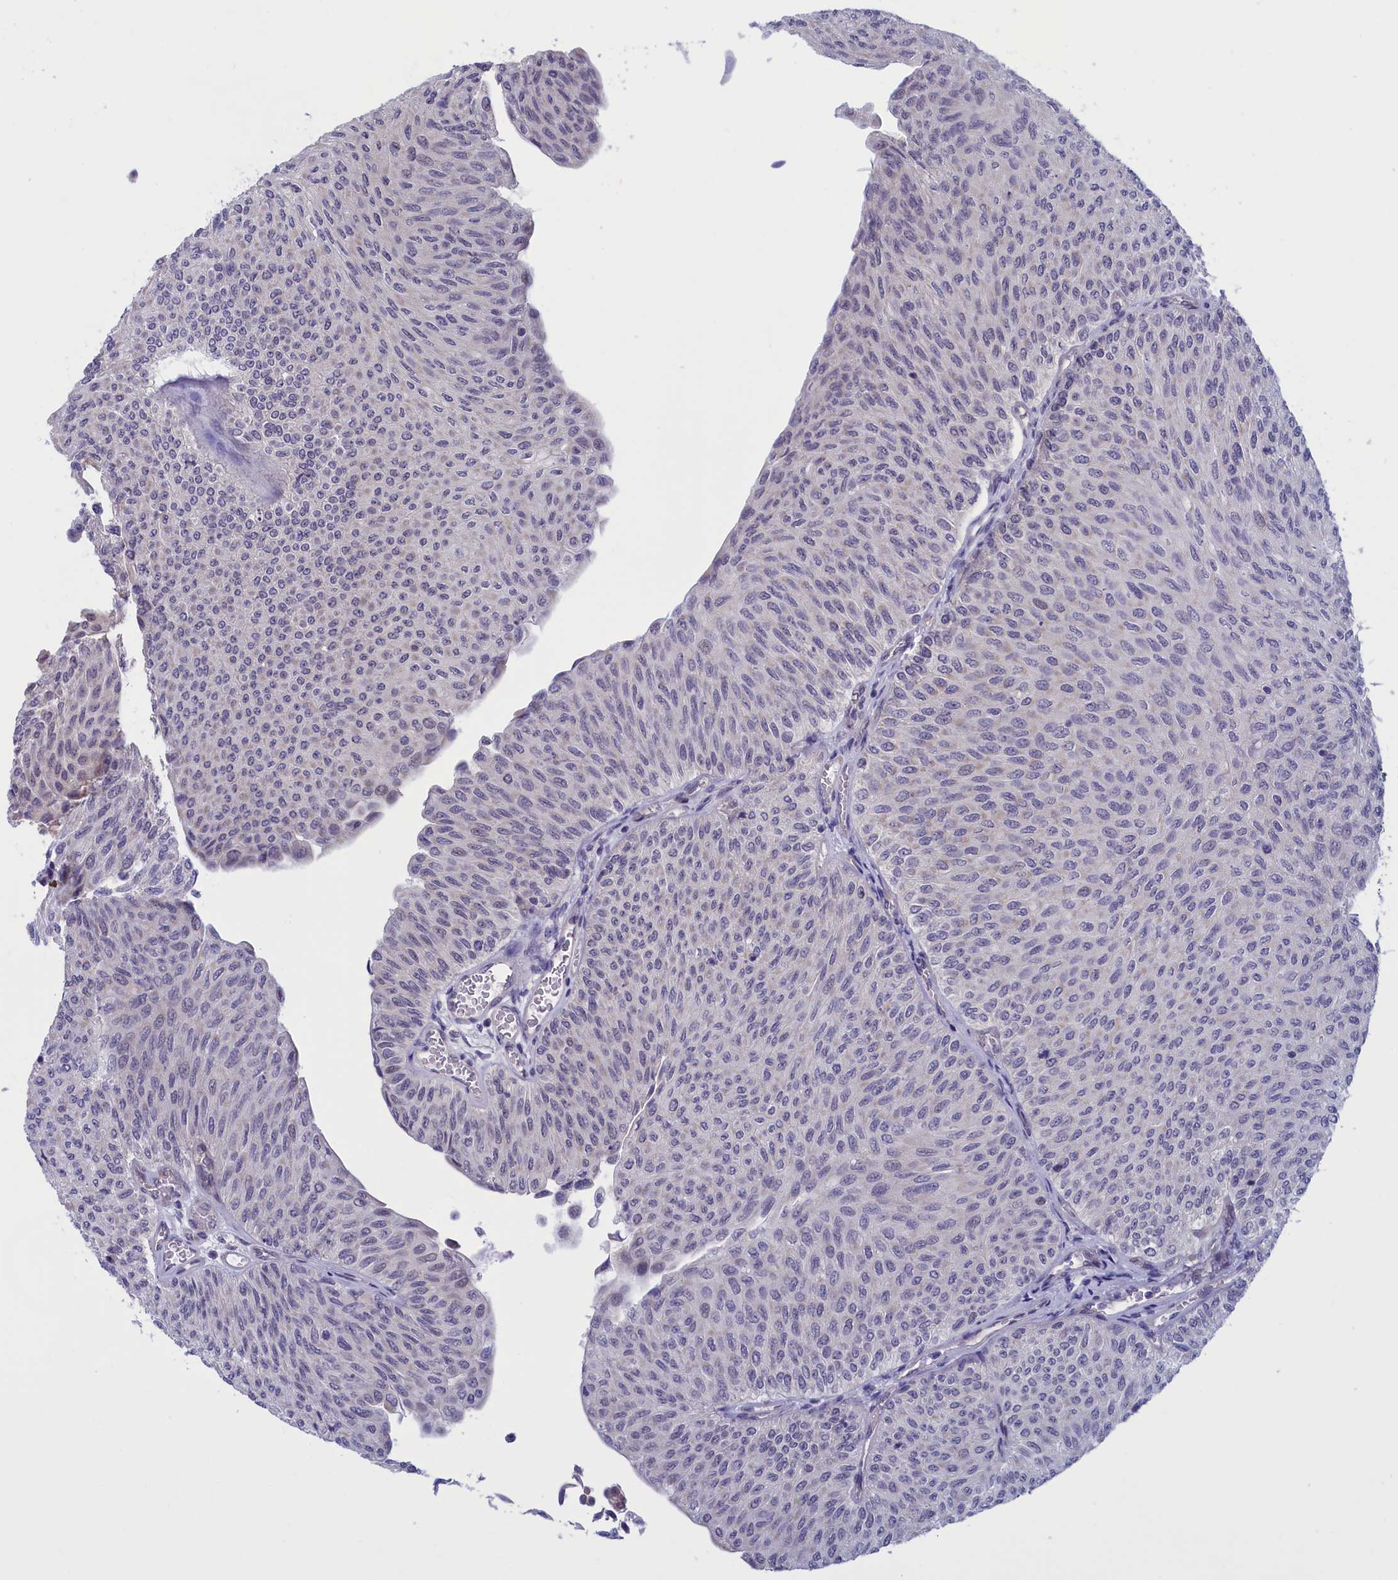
{"staining": {"intensity": "weak", "quantity": "<25%", "location": "nuclear"}, "tissue": "urothelial cancer", "cell_type": "Tumor cells", "image_type": "cancer", "snomed": [{"axis": "morphology", "description": "Urothelial carcinoma, Low grade"}, {"axis": "topography", "description": "Urinary bladder"}], "caption": "Immunohistochemical staining of human urothelial cancer displays no significant positivity in tumor cells.", "gene": "IGFALS", "patient": {"sex": "male", "age": 78}}